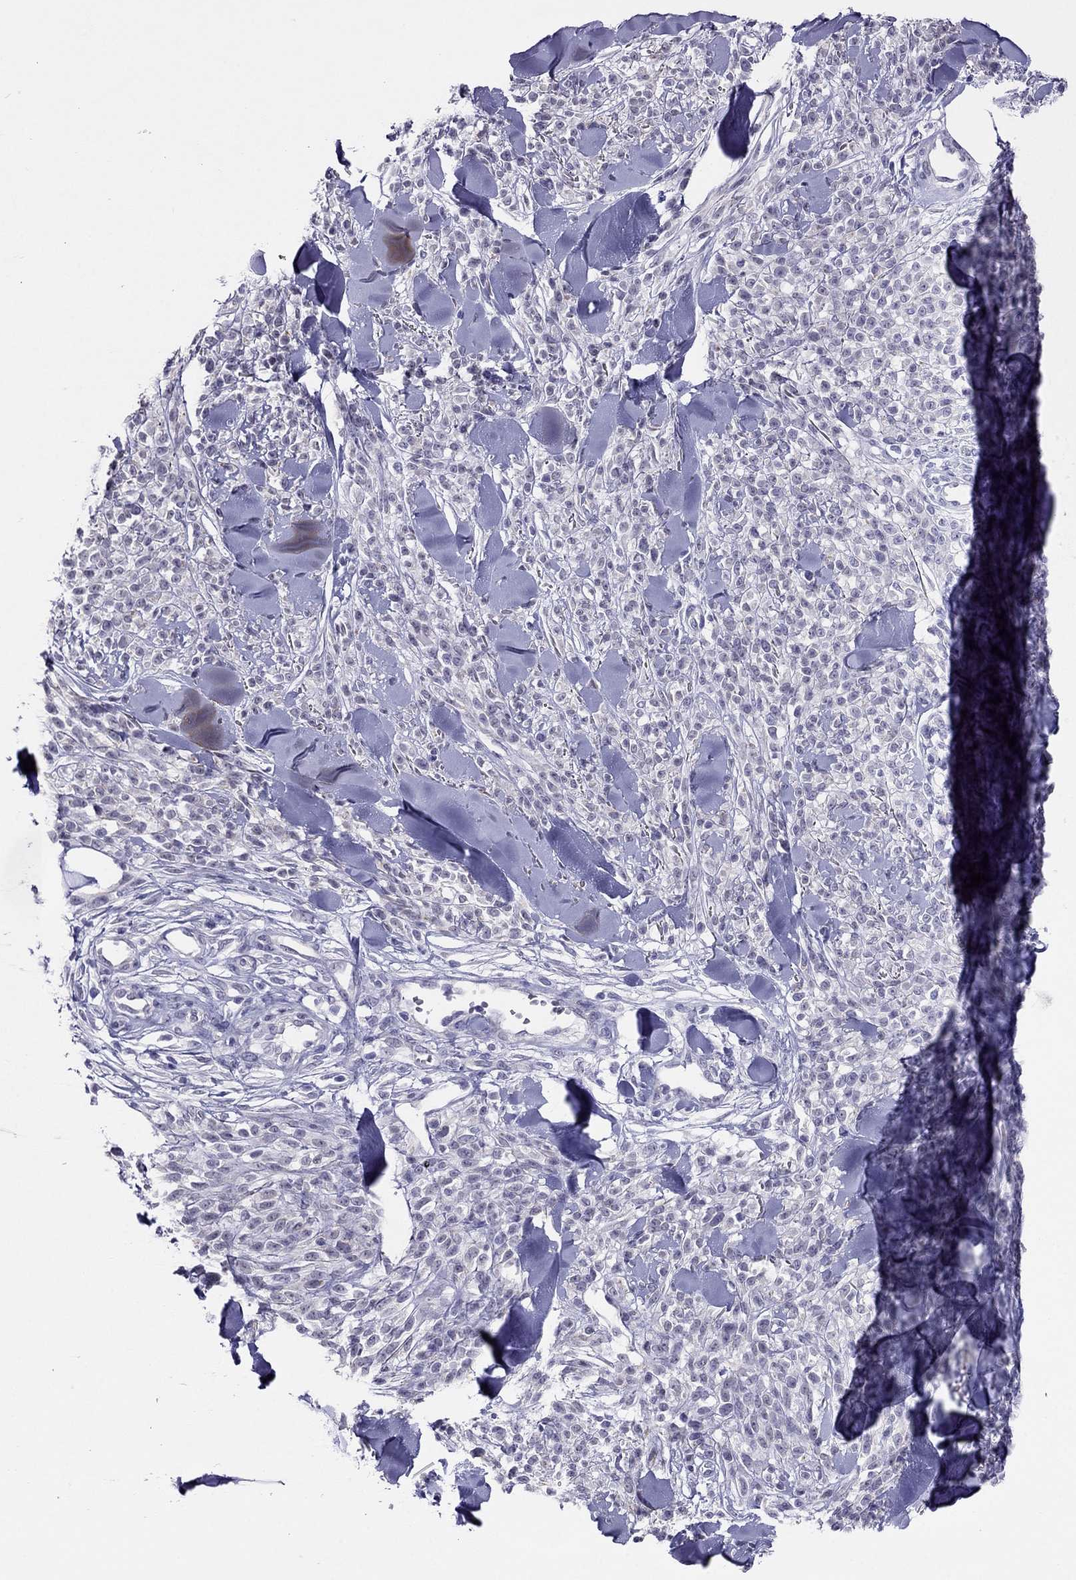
{"staining": {"intensity": "negative", "quantity": "none", "location": "none"}, "tissue": "melanoma", "cell_type": "Tumor cells", "image_type": "cancer", "snomed": [{"axis": "morphology", "description": "Malignant melanoma, NOS"}, {"axis": "topography", "description": "Skin"}, {"axis": "topography", "description": "Skin of trunk"}], "caption": "Protein analysis of melanoma displays no significant expression in tumor cells.", "gene": "CROCC2", "patient": {"sex": "male", "age": 74}}